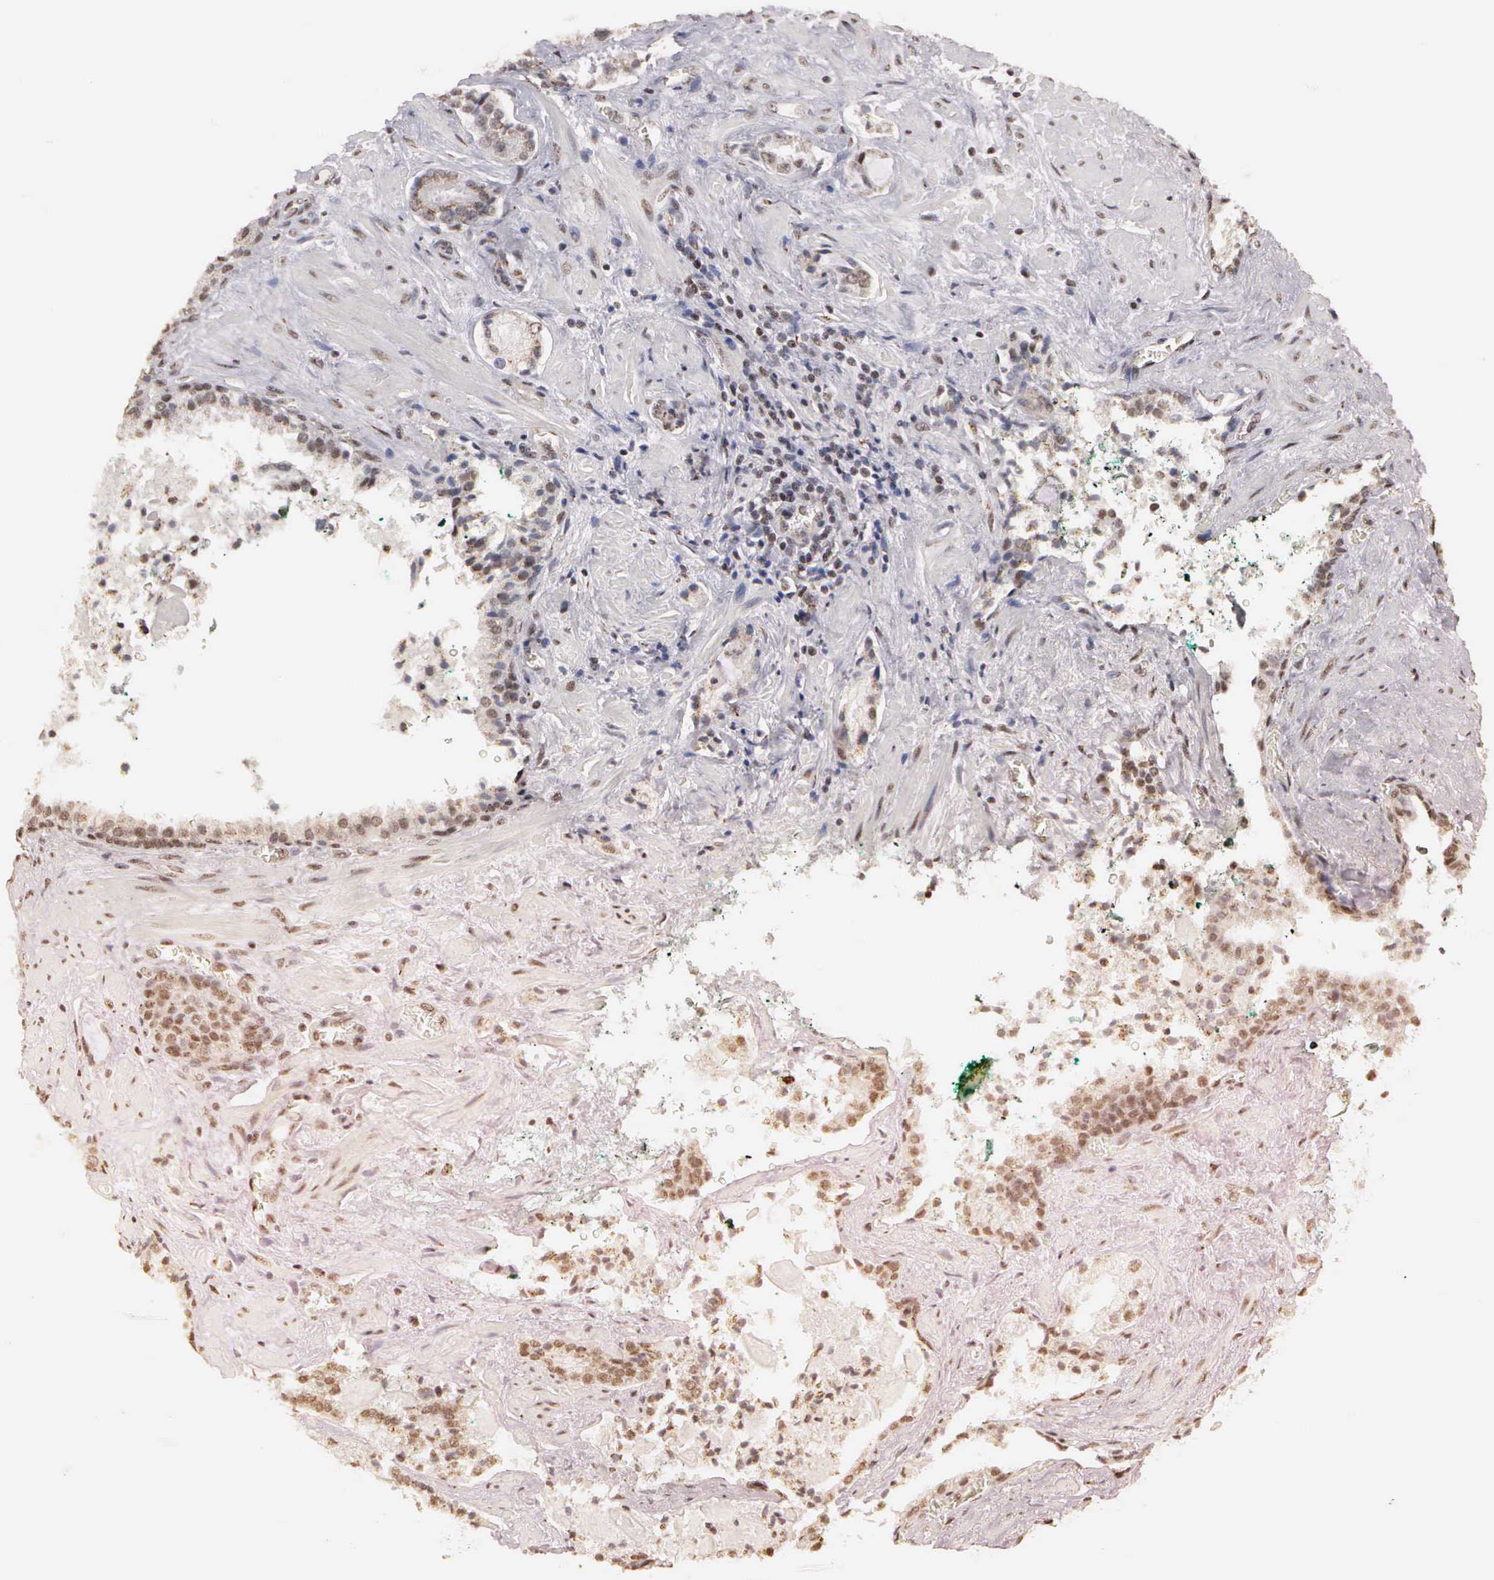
{"staining": {"intensity": "weak", "quantity": ">75%", "location": "cytoplasmic/membranous,nuclear"}, "tissue": "prostate cancer", "cell_type": "Tumor cells", "image_type": "cancer", "snomed": [{"axis": "morphology", "description": "Adenocarcinoma, Medium grade"}, {"axis": "topography", "description": "Prostate"}], "caption": "IHC micrograph of neoplastic tissue: human prostate cancer stained using immunohistochemistry (IHC) demonstrates low levels of weak protein expression localized specifically in the cytoplasmic/membranous and nuclear of tumor cells, appearing as a cytoplasmic/membranous and nuclear brown color.", "gene": "GTF2A1", "patient": {"sex": "male", "age": 70}}